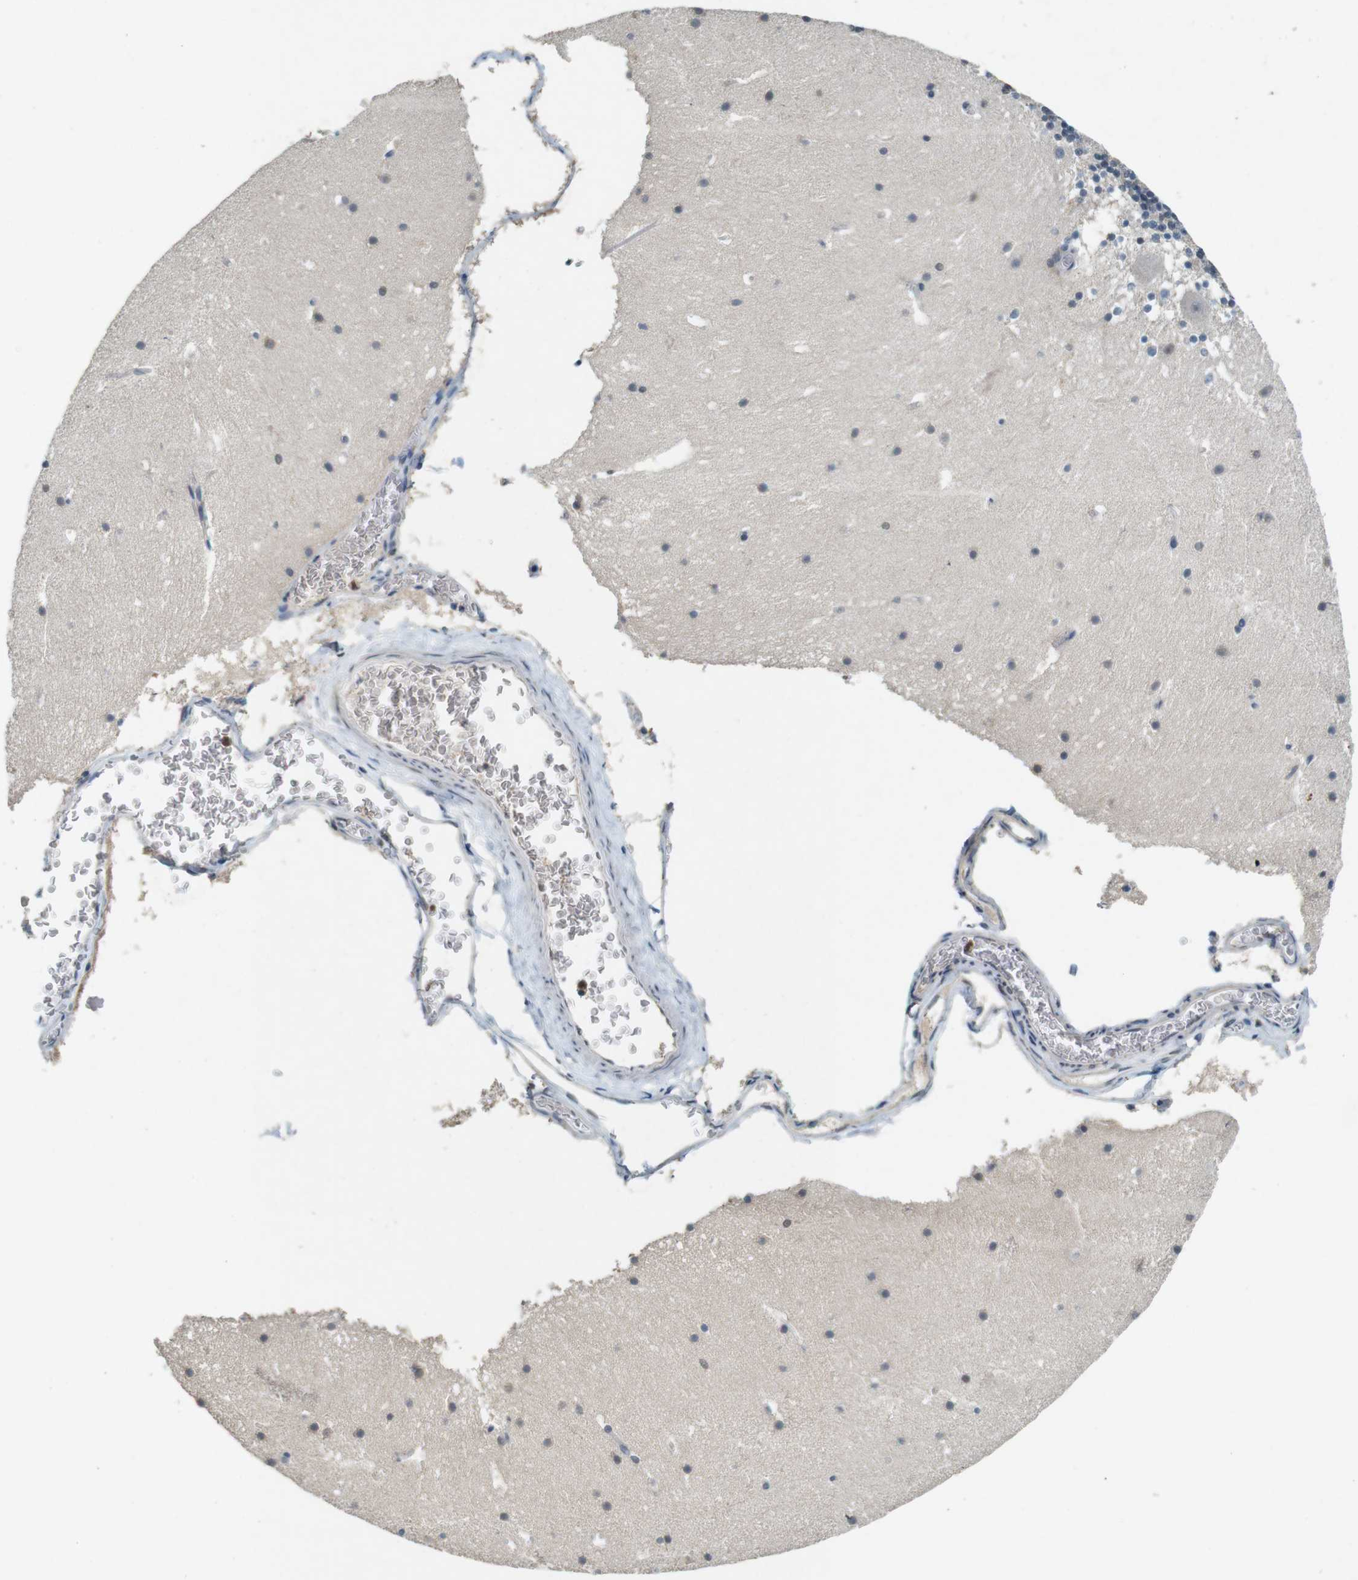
{"staining": {"intensity": "weak", "quantity": "<25%", "location": "nuclear"}, "tissue": "cerebellum", "cell_type": "Cells in granular layer", "image_type": "normal", "snomed": [{"axis": "morphology", "description": "Normal tissue, NOS"}, {"axis": "topography", "description": "Cerebellum"}], "caption": "Immunohistochemistry of unremarkable cerebellum shows no staining in cells in granular layer. (Brightfield microscopy of DAB immunohistochemistry (IHC) at high magnification).", "gene": "CDK14", "patient": {"sex": "male", "age": 45}}